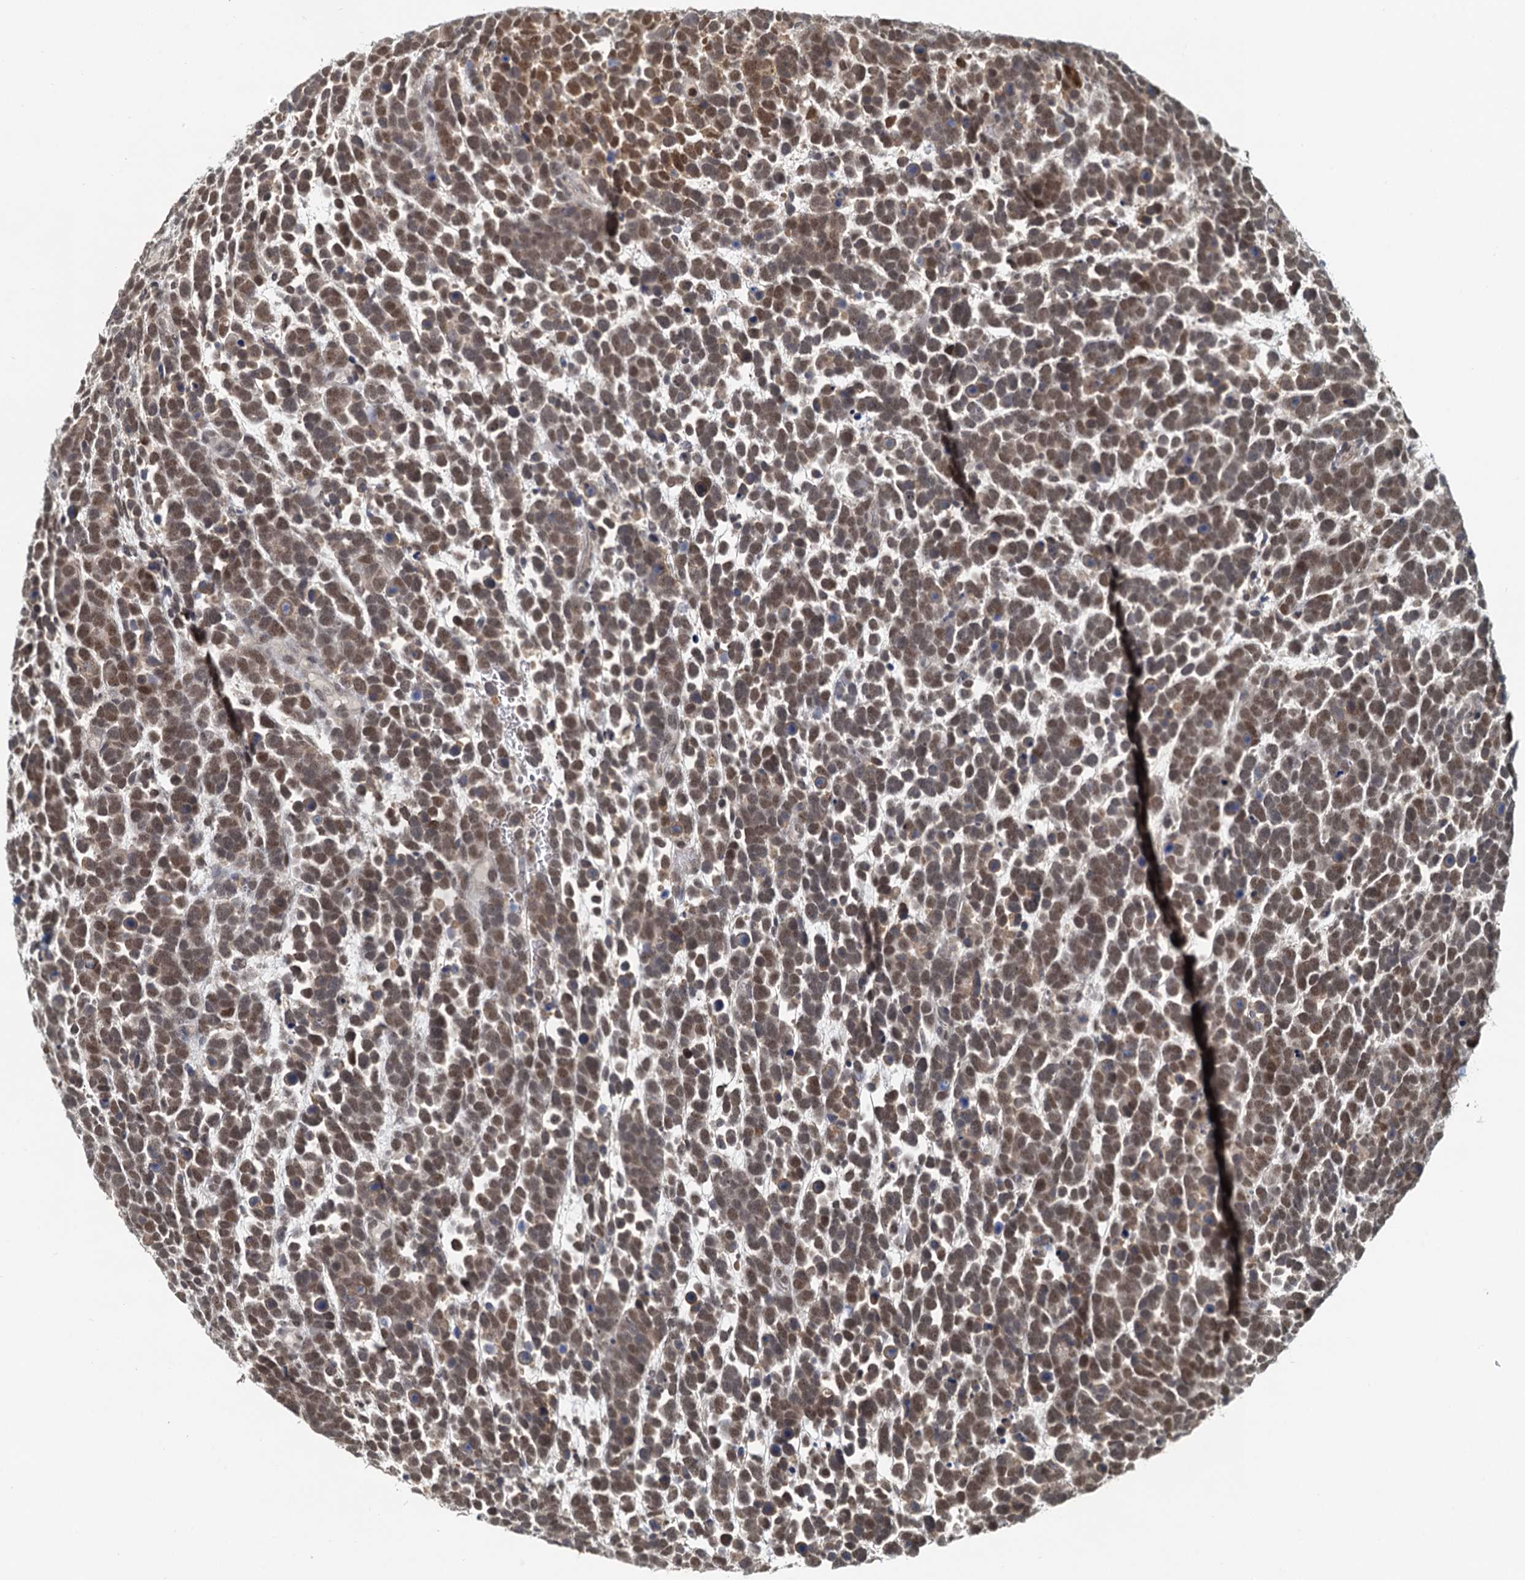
{"staining": {"intensity": "moderate", "quantity": ">75%", "location": "cytoplasmic/membranous,nuclear"}, "tissue": "urothelial cancer", "cell_type": "Tumor cells", "image_type": "cancer", "snomed": [{"axis": "morphology", "description": "Urothelial carcinoma, High grade"}, {"axis": "topography", "description": "Urinary bladder"}], "caption": "This histopathology image exhibits immunohistochemistry (IHC) staining of urothelial cancer, with medium moderate cytoplasmic/membranous and nuclear staining in about >75% of tumor cells.", "gene": "SPINDOC", "patient": {"sex": "female", "age": 82}}